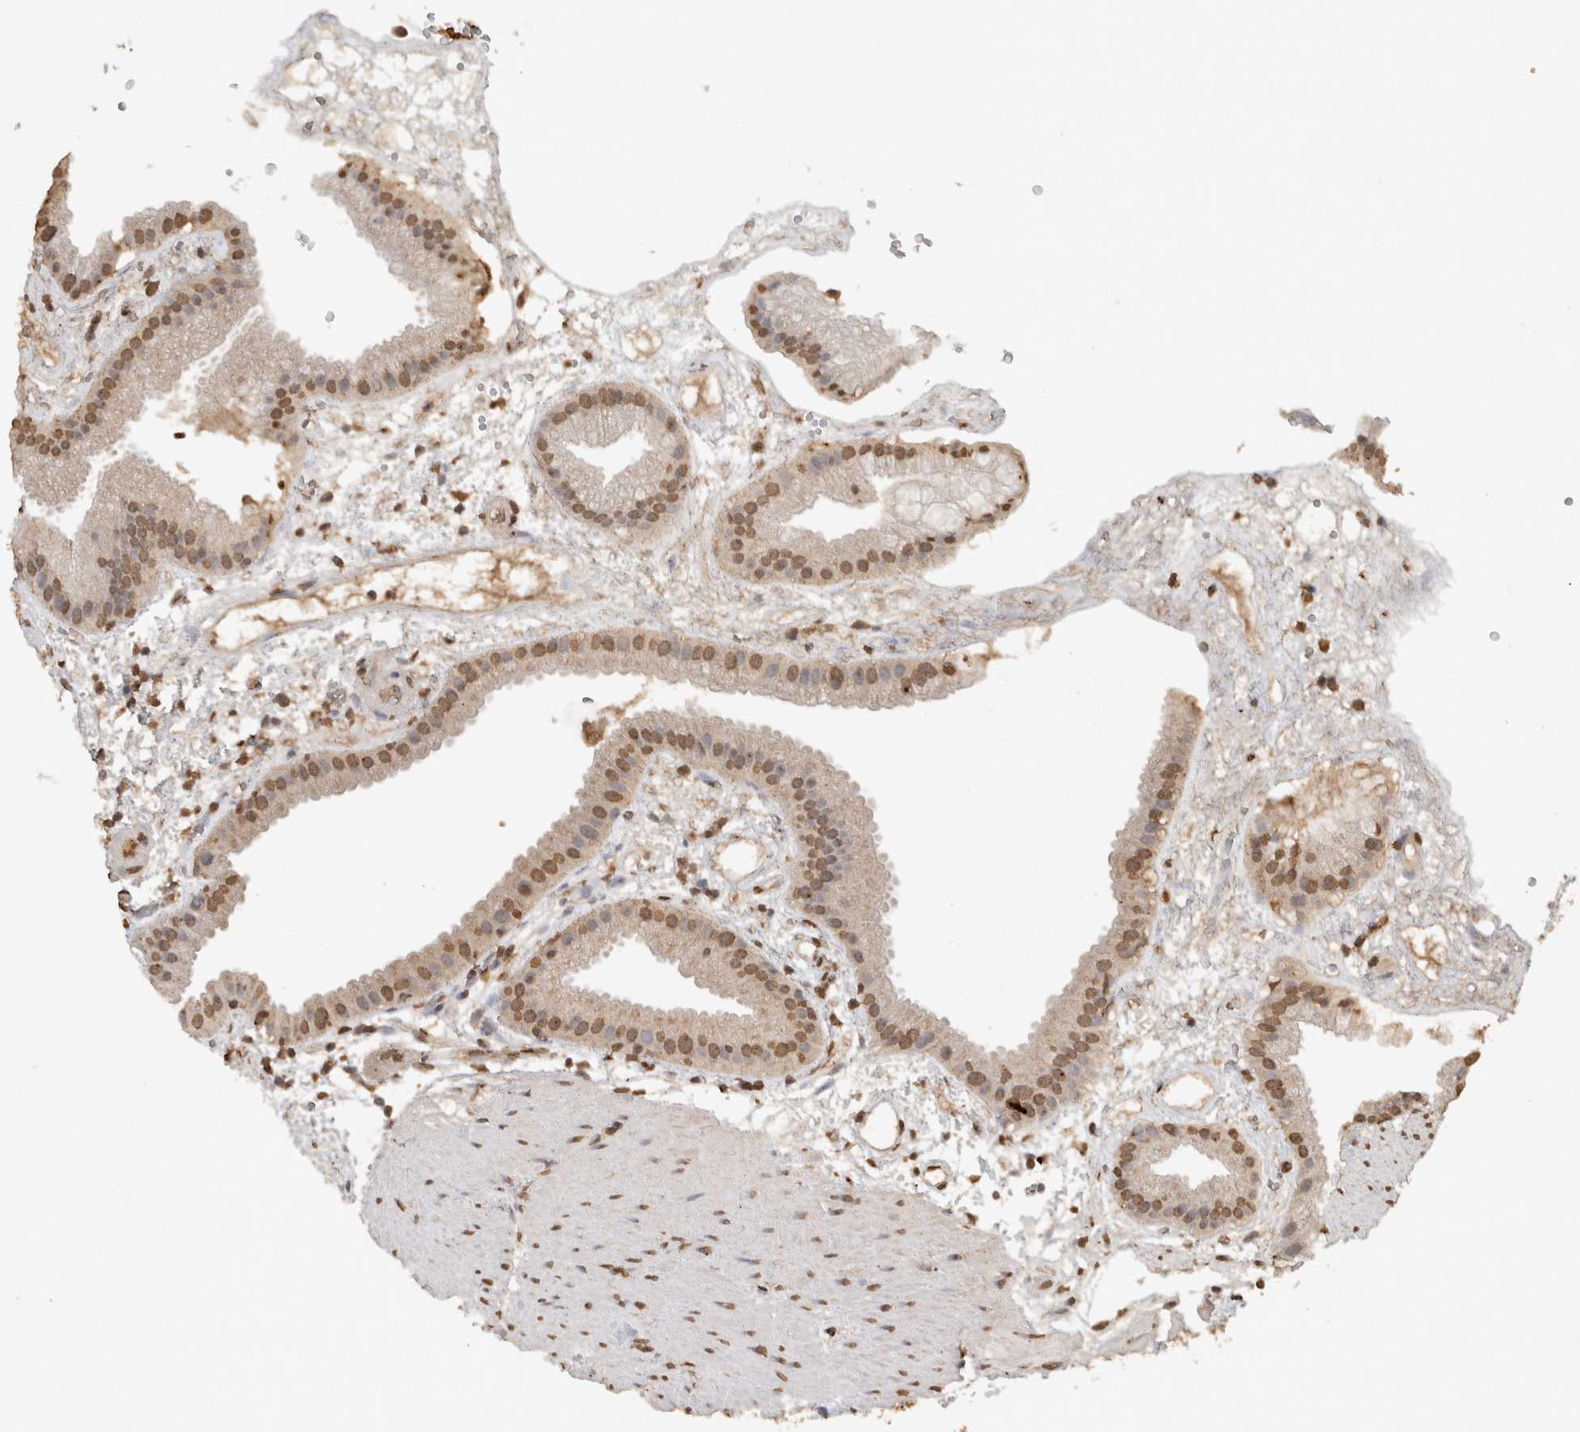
{"staining": {"intensity": "moderate", "quantity": ">75%", "location": "nuclear"}, "tissue": "gallbladder", "cell_type": "Glandular cells", "image_type": "normal", "snomed": [{"axis": "morphology", "description": "Normal tissue, NOS"}, {"axis": "topography", "description": "Gallbladder"}], "caption": "Human gallbladder stained with a brown dye reveals moderate nuclear positive staining in about >75% of glandular cells.", "gene": "HAND2", "patient": {"sex": "female", "age": 64}}